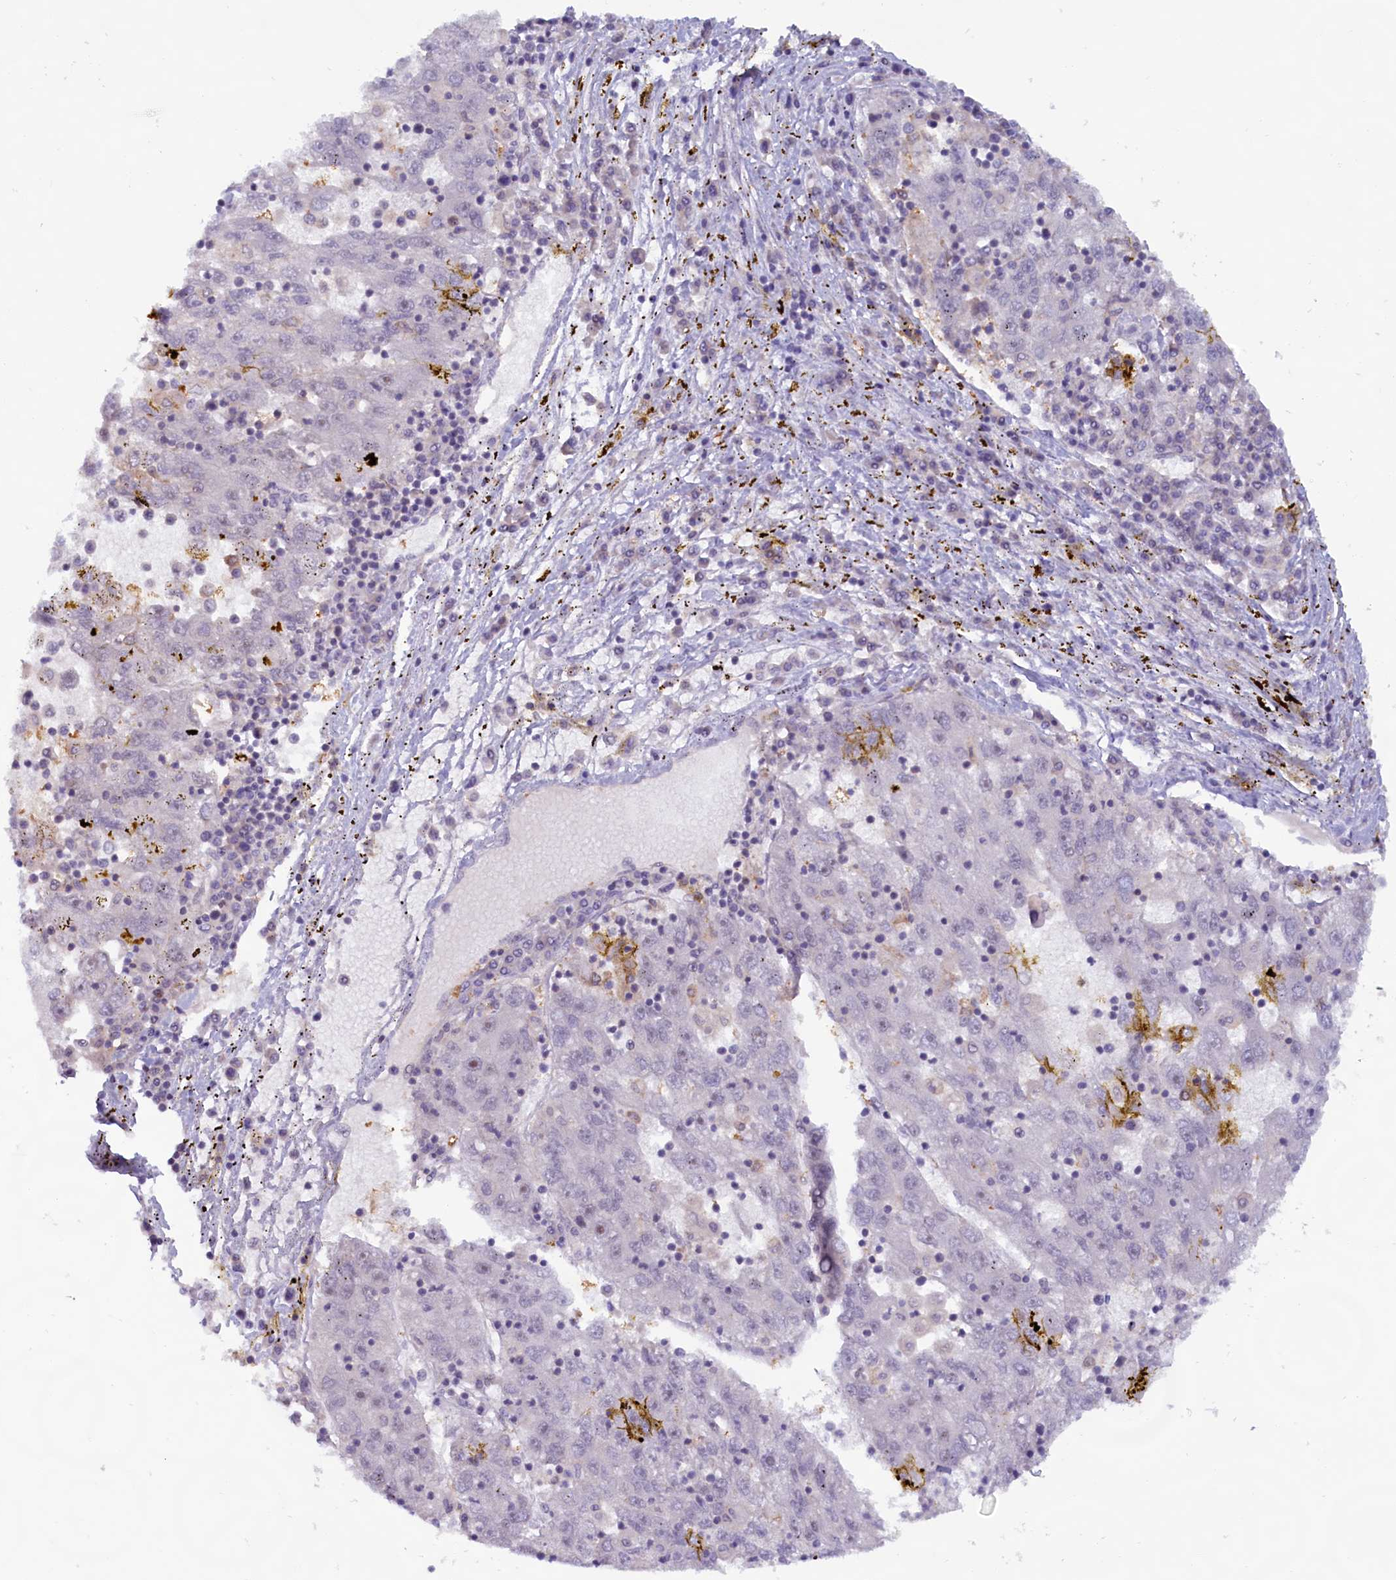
{"staining": {"intensity": "negative", "quantity": "none", "location": "none"}, "tissue": "liver cancer", "cell_type": "Tumor cells", "image_type": "cancer", "snomed": [{"axis": "morphology", "description": "Carcinoma, Hepatocellular, NOS"}, {"axis": "topography", "description": "Liver"}], "caption": "Histopathology image shows no significant protein staining in tumor cells of liver hepatocellular carcinoma.", "gene": "C1D", "patient": {"sex": "male", "age": 49}}